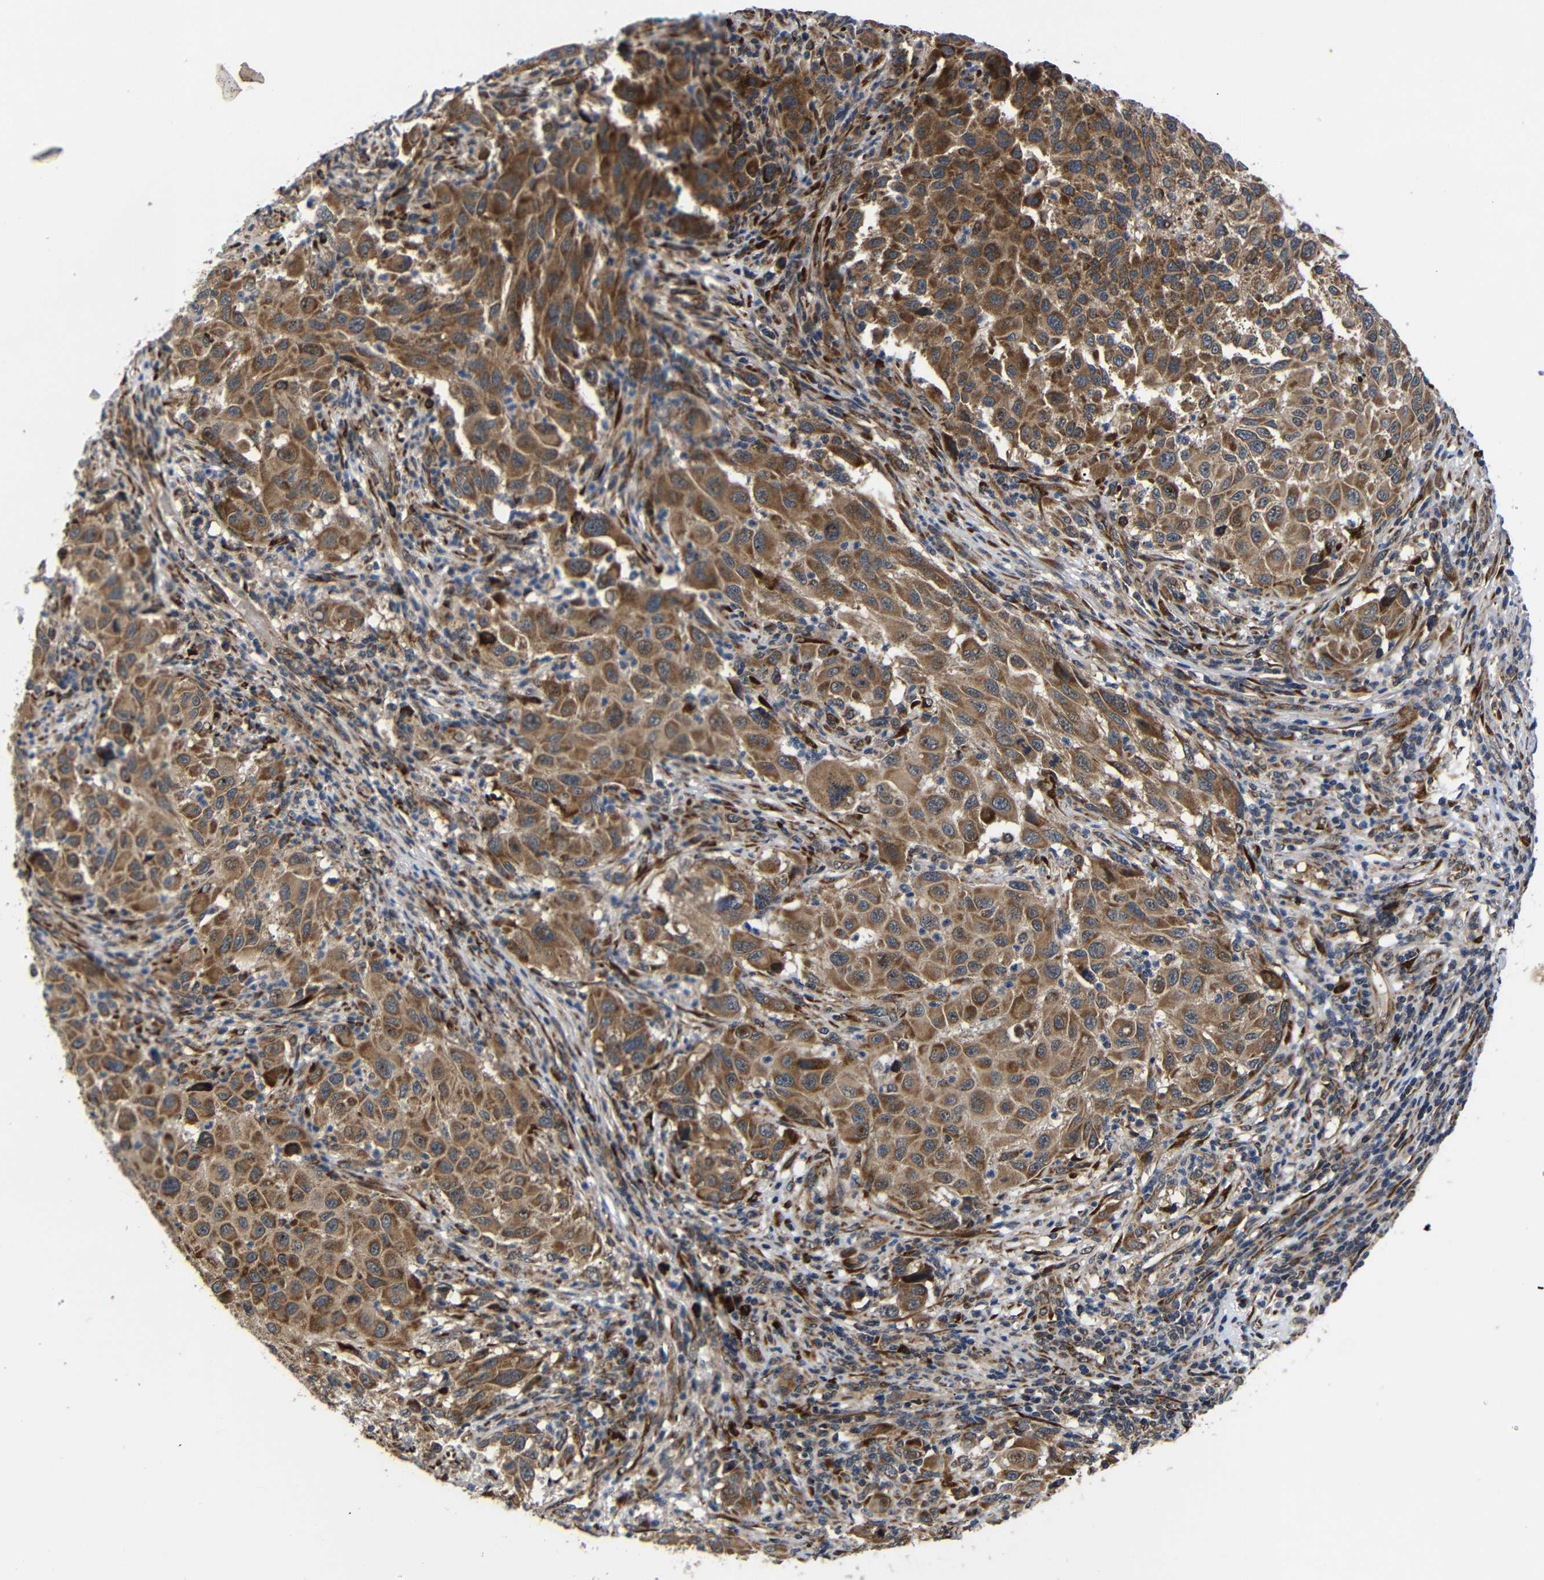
{"staining": {"intensity": "moderate", "quantity": ">75%", "location": "cytoplasmic/membranous"}, "tissue": "melanoma", "cell_type": "Tumor cells", "image_type": "cancer", "snomed": [{"axis": "morphology", "description": "Malignant melanoma, Metastatic site"}, {"axis": "topography", "description": "Lymph node"}], "caption": "DAB immunohistochemical staining of human malignant melanoma (metastatic site) demonstrates moderate cytoplasmic/membranous protein positivity in approximately >75% of tumor cells.", "gene": "KANK4", "patient": {"sex": "male", "age": 61}}